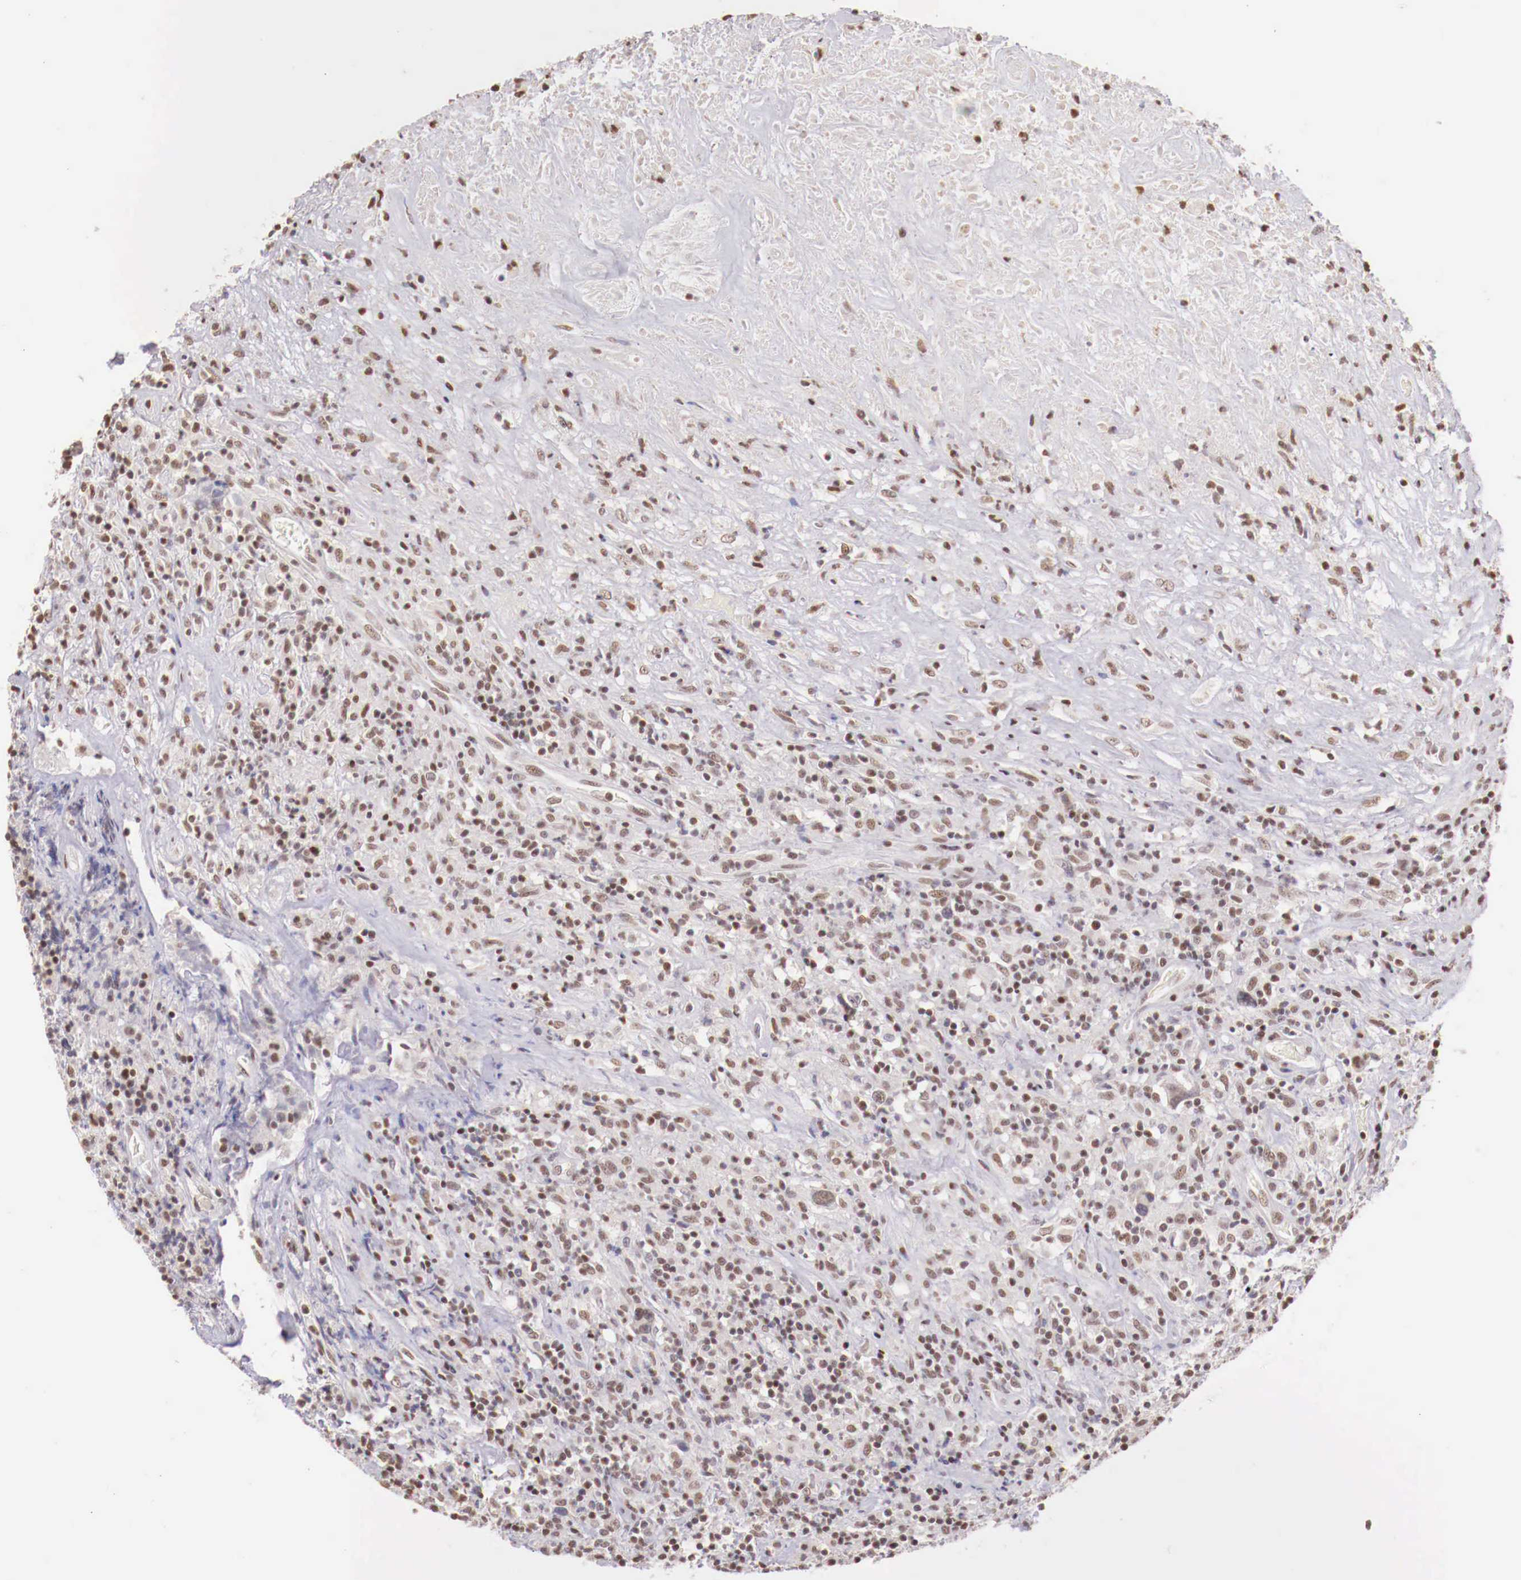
{"staining": {"intensity": "weak", "quantity": "<25%", "location": "nuclear"}, "tissue": "lymphoma", "cell_type": "Tumor cells", "image_type": "cancer", "snomed": [{"axis": "morphology", "description": "Hodgkin's disease, NOS"}, {"axis": "topography", "description": "Lymph node"}], "caption": "A high-resolution micrograph shows immunohistochemistry staining of Hodgkin's disease, which reveals no significant staining in tumor cells.", "gene": "SP1", "patient": {"sex": "male", "age": 46}}